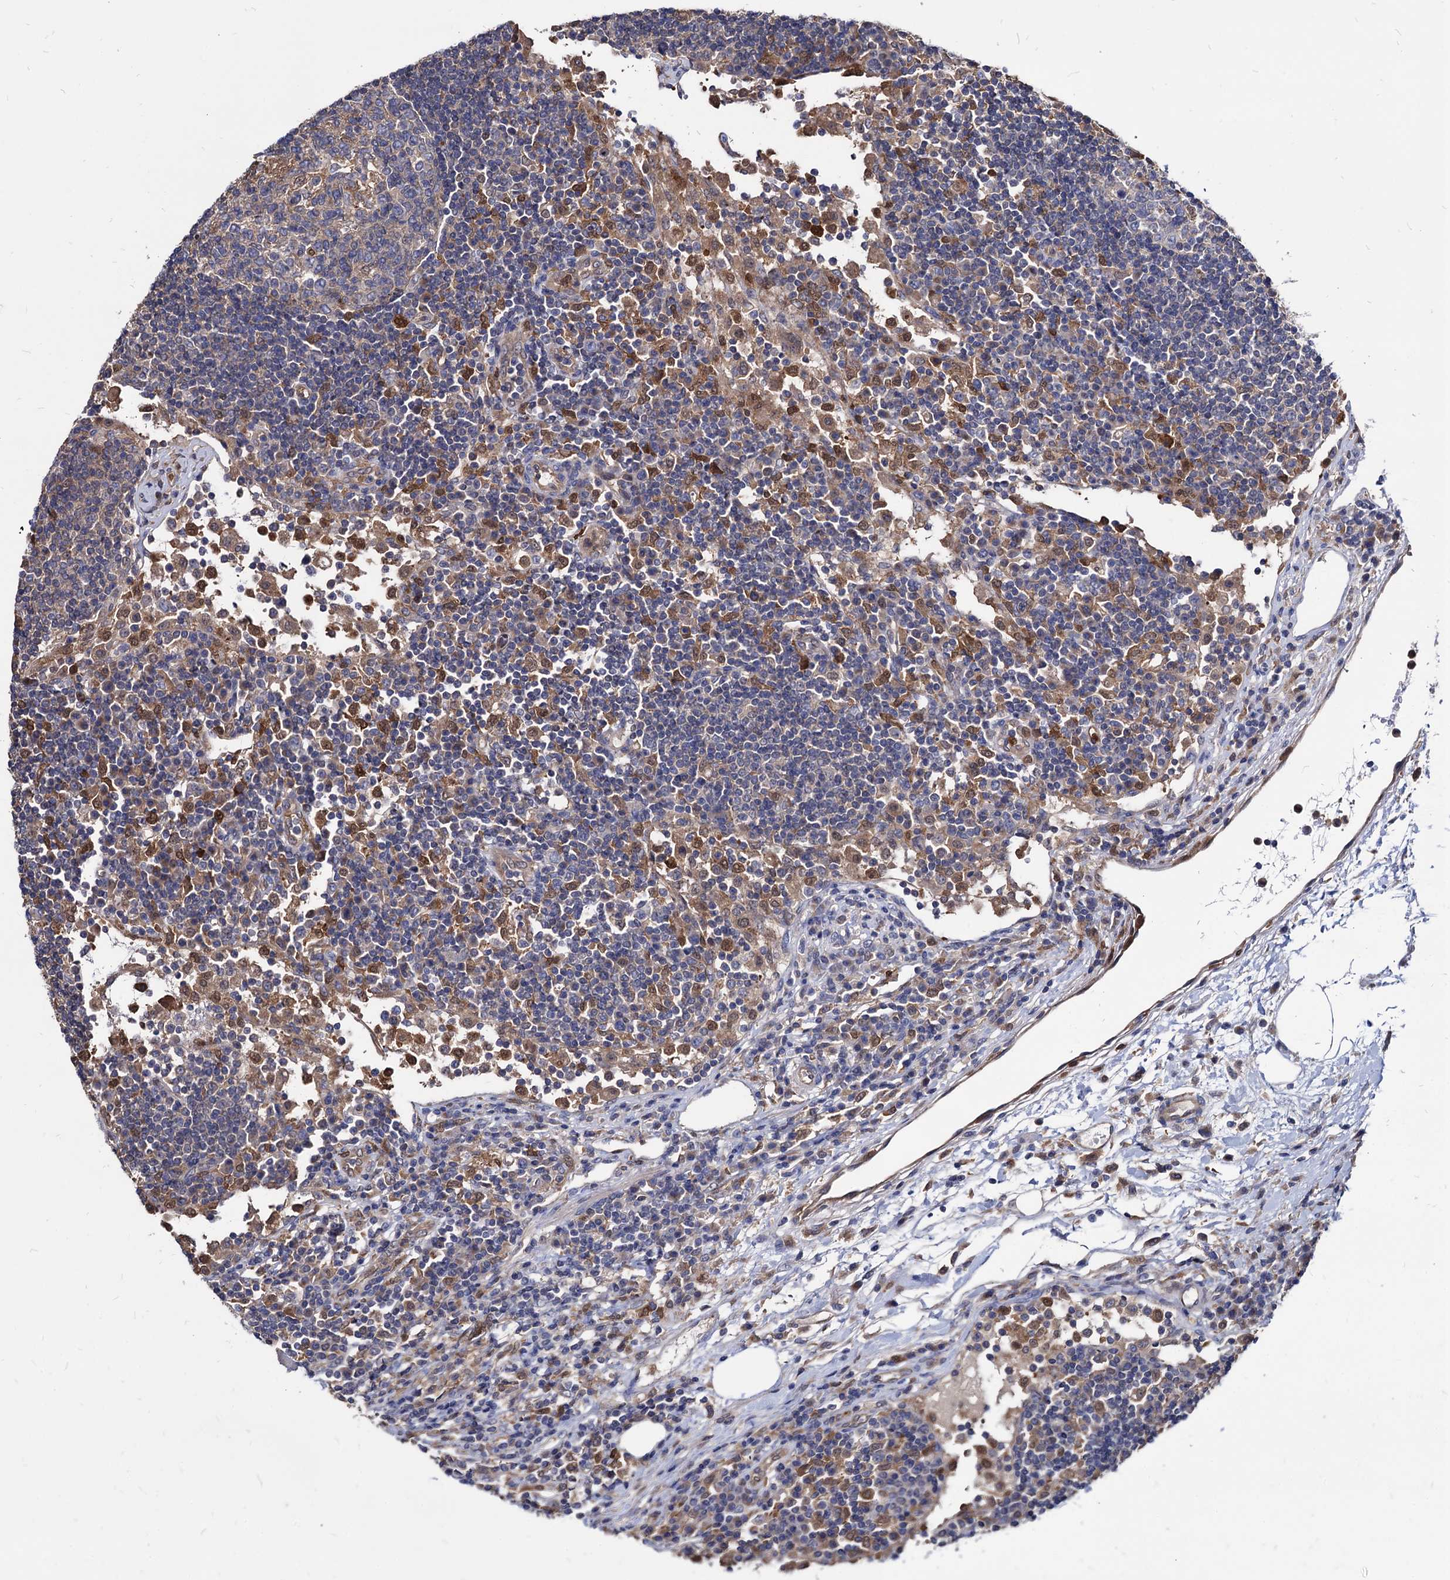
{"staining": {"intensity": "weak", "quantity": "<25%", "location": "cytoplasmic/membranous"}, "tissue": "lymph node", "cell_type": "Germinal center cells", "image_type": "normal", "snomed": [{"axis": "morphology", "description": "Normal tissue, NOS"}, {"axis": "topography", "description": "Lymph node"}], "caption": "Image shows no protein positivity in germinal center cells of normal lymph node.", "gene": "CPPED1", "patient": {"sex": "female", "age": 53}}